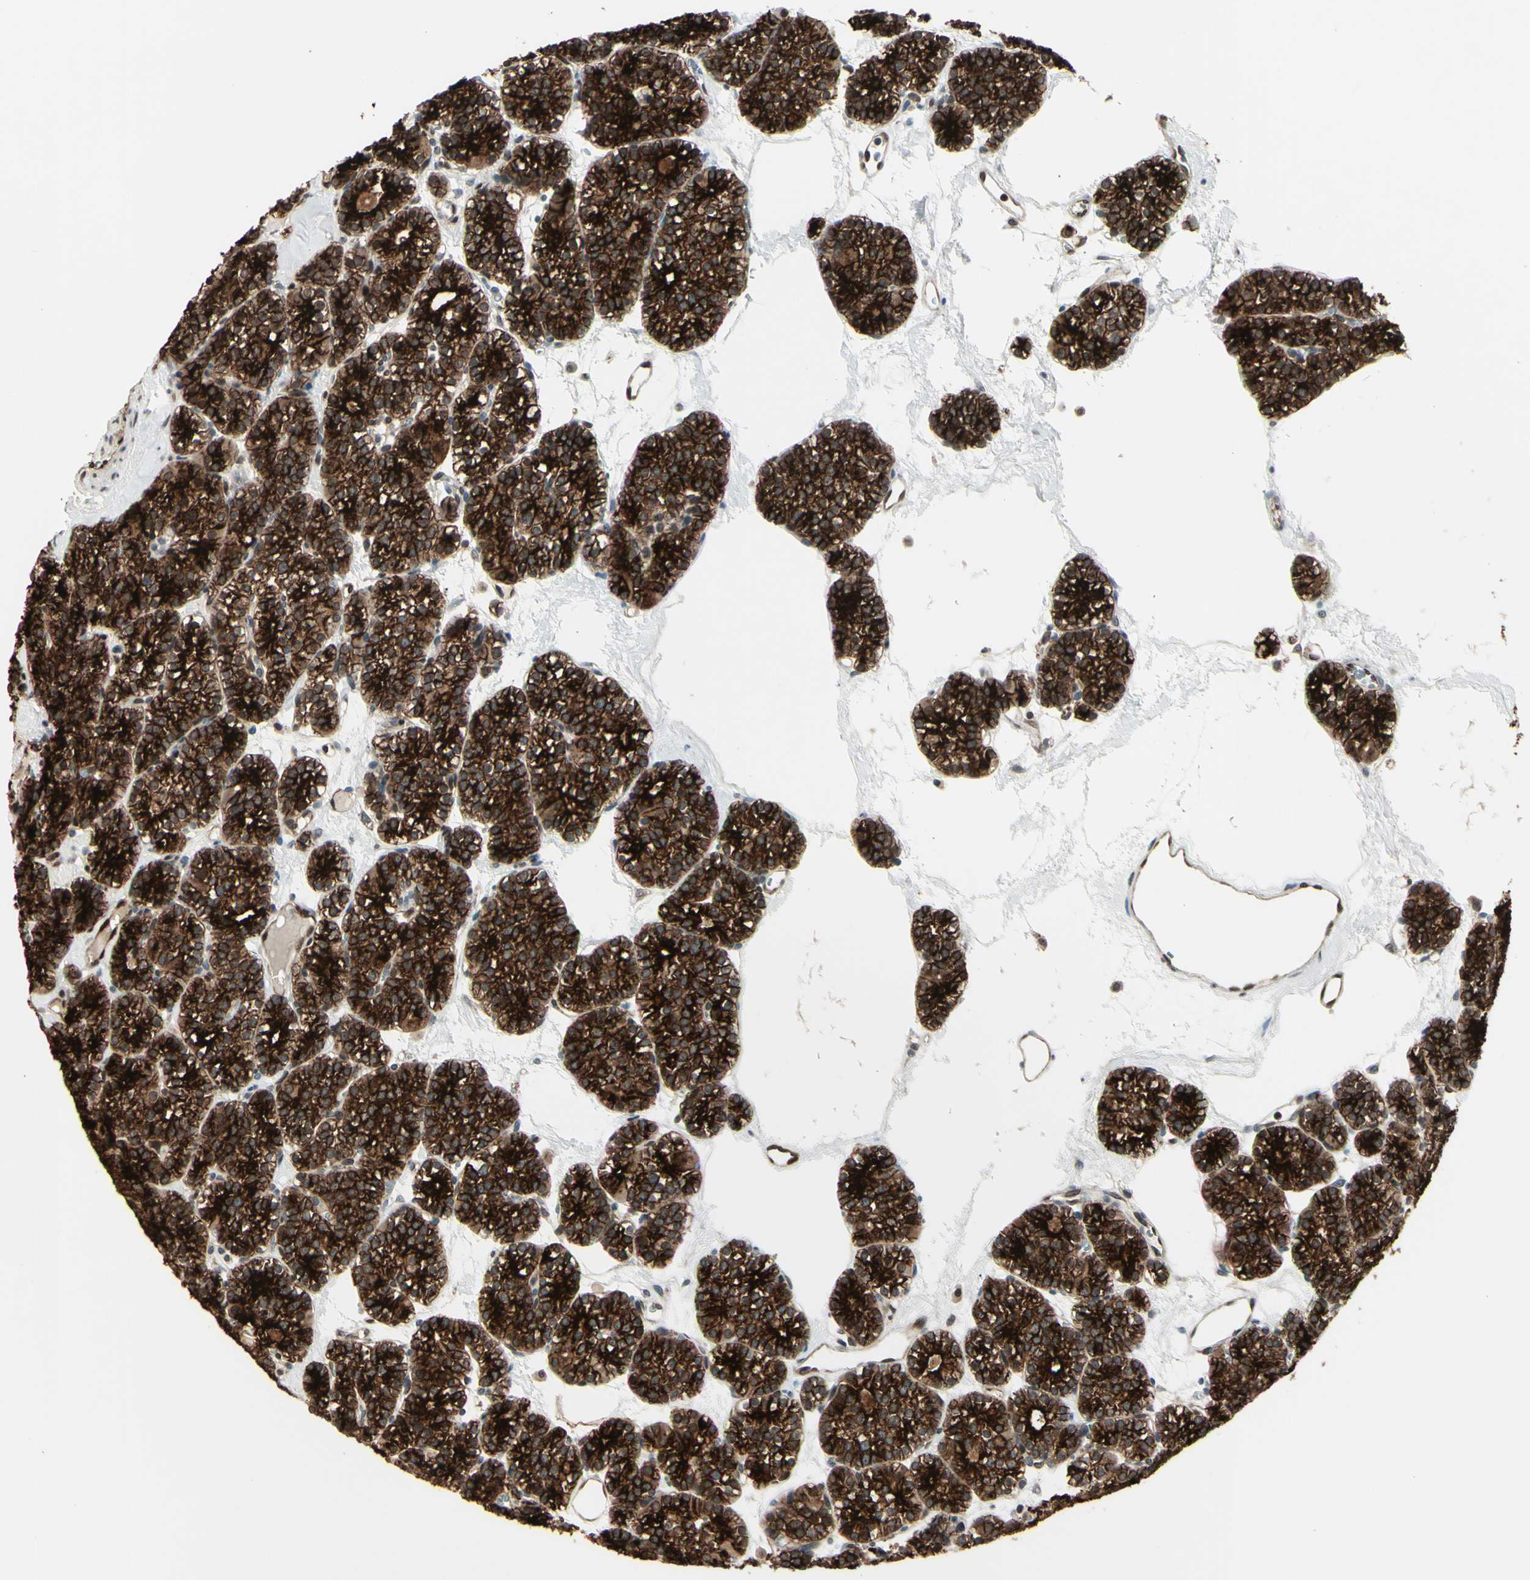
{"staining": {"intensity": "strong", "quantity": ">75%", "location": "cytoplasmic/membranous"}, "tissue": "parathyroid gland", "cell_type": "Glandular cells", "image_type": "normal", "snomed": [{"axis": "morphology", "description": "Normal tissue, NOS"}, {"axis": "topography", "description": "Parathyroid gland"}], "caption": "DAB (3,3'-diaminobenzidine) immunohistochemical staining of benign human parathyroid gland shows strong cytoplasmic/membranous protein staining in approximately >75% of glandular cells. (Brightfield microscopy of DAB IHC at high magnification).", "gene": "MLF2", "patient": {"sex": "female", "age": 64}}